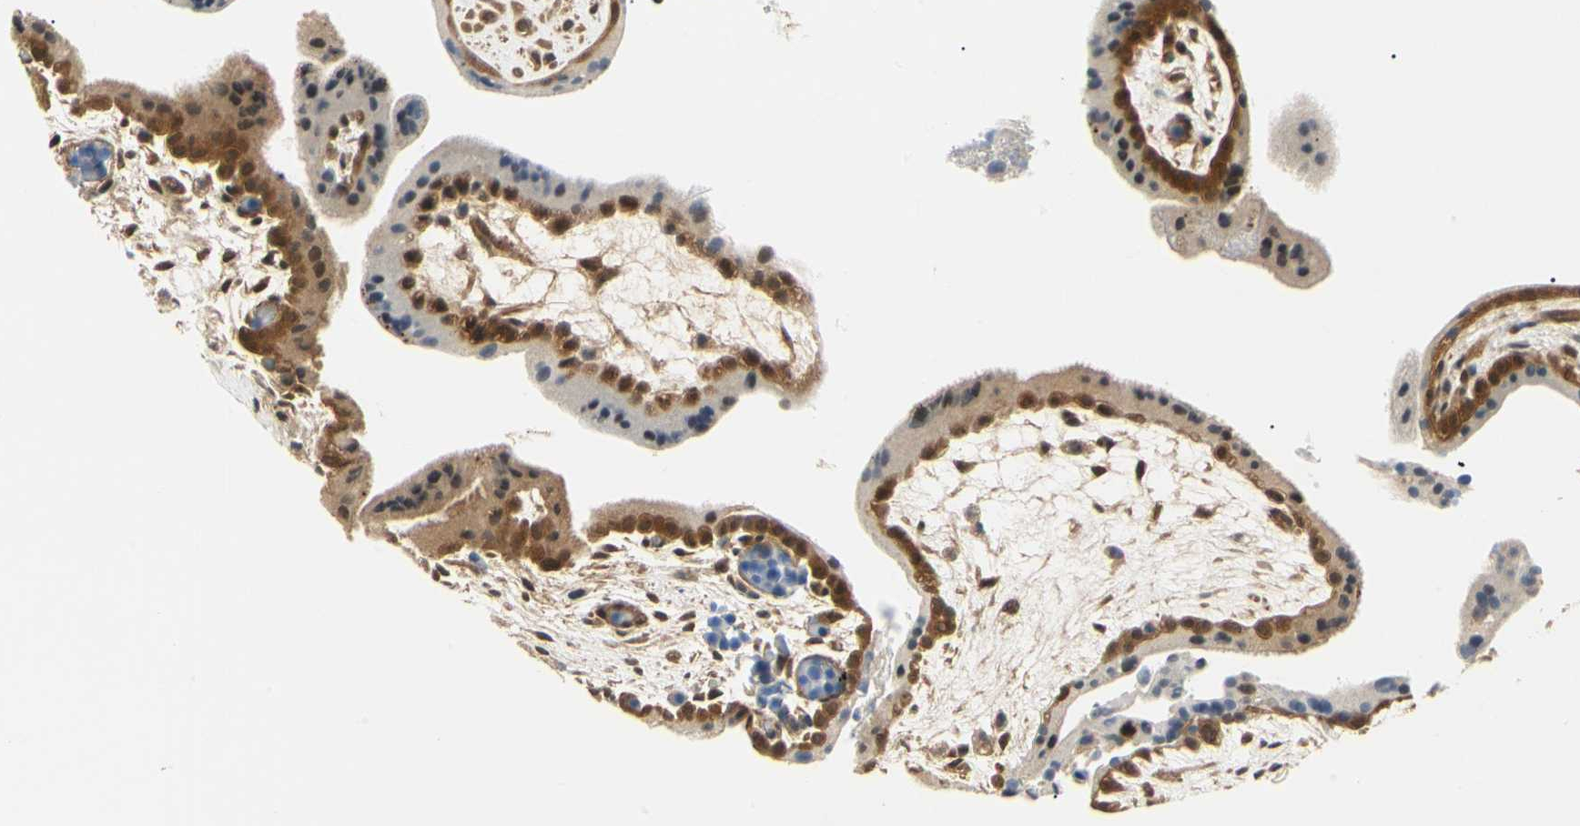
{"staining": {"intensity": "moderate", "quantity": ">75%", "location": "cytoplasmic/membranous,nuclear"}, "tissue": "placenta", "cell_type": "Trophoblastic cells", "image_type": "normal", "snomed": [{"axis": "morphology", "description": "Normal tissue, NOS"}, {"axis": "topography", "description": "Placenta"}], "caption": "High-magnification brightfield microscopy of normal placenta stained with DAB (brown) and counterstained with hematoxylin (blue). trophoblastic cells exhibit moderate cytoplasmic/membranous,nuclear expression is identified in approximately>75% of cells. (brown staining indicates protein expression, while blue staining denotes nuclei).", "gene": "UBE2Z", "patient": {"sex": "female", "age": 35}}